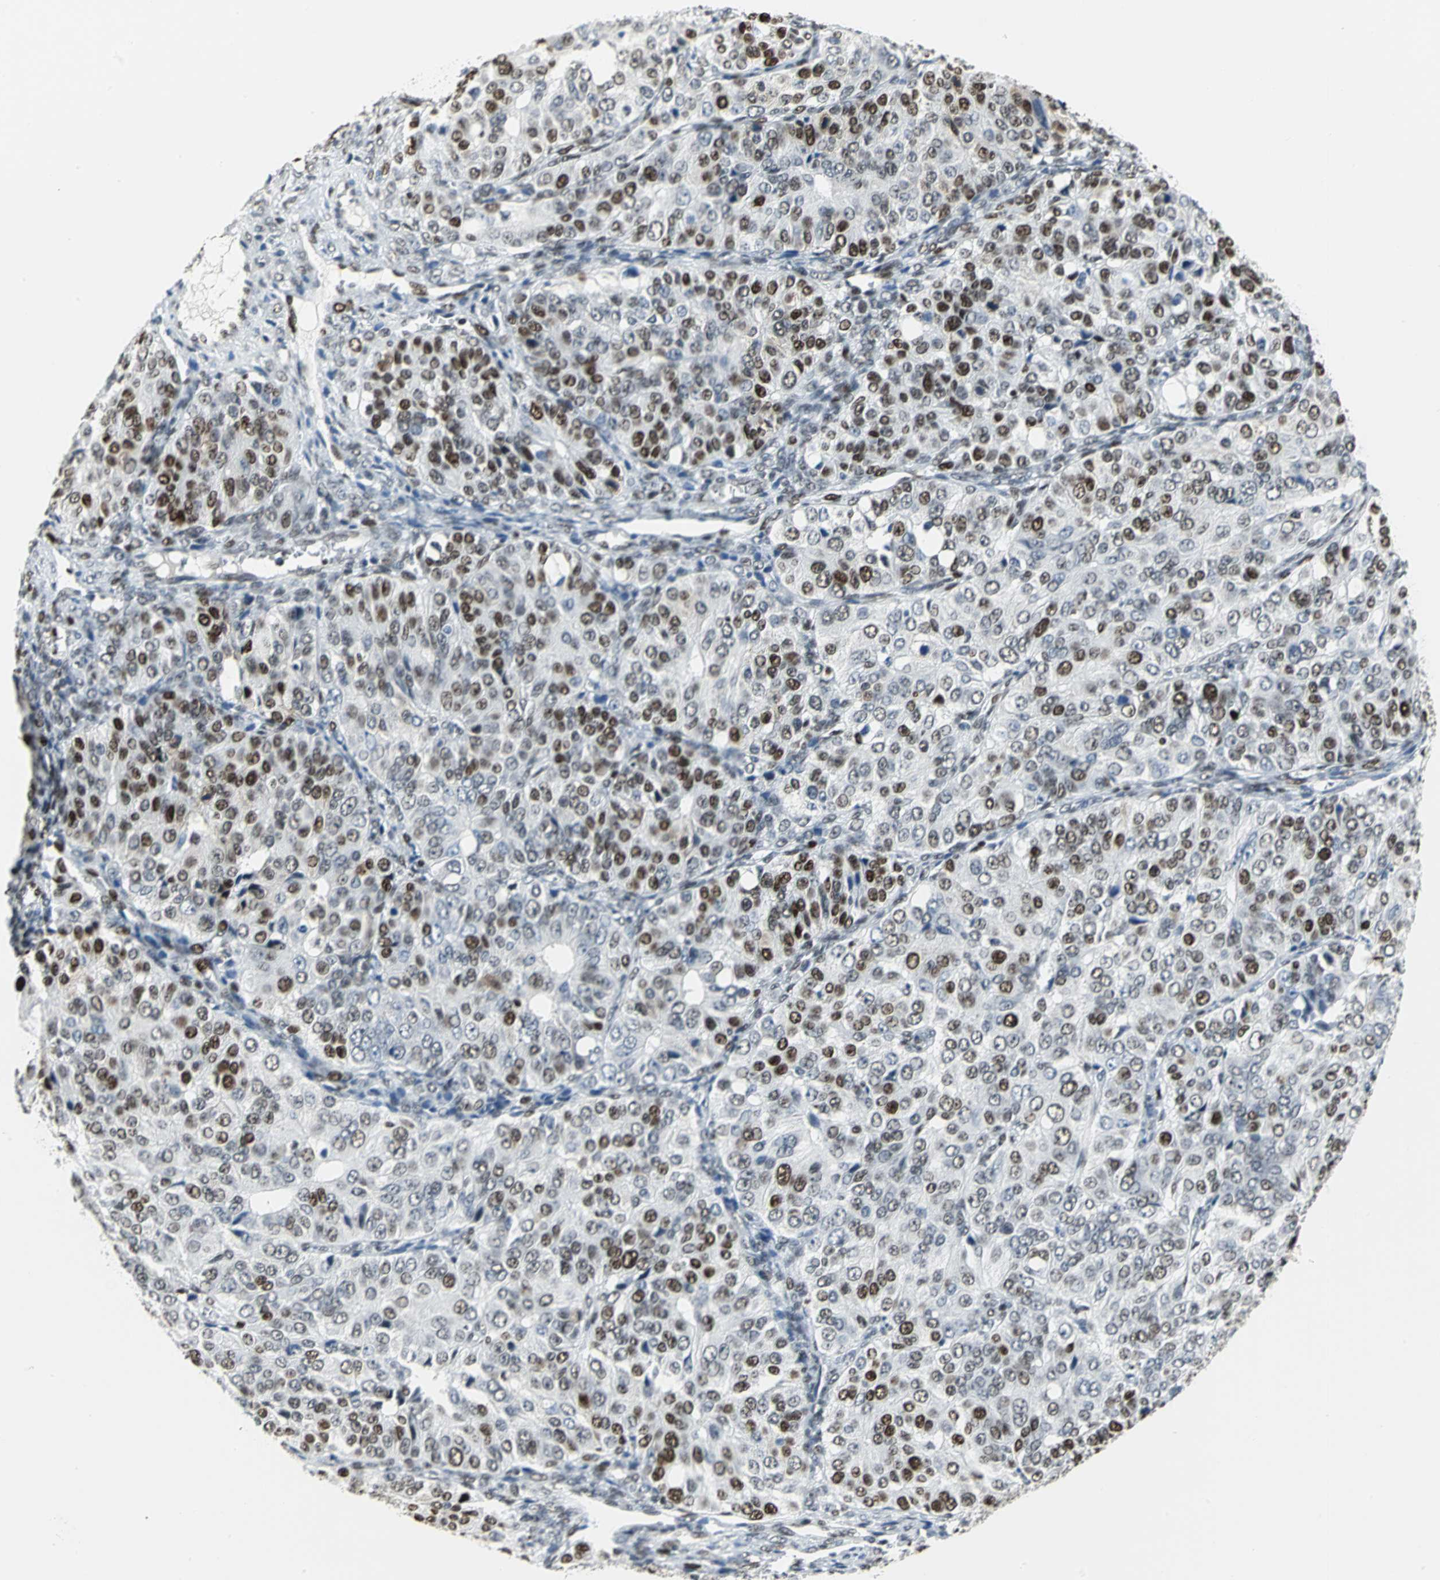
{"staining": {"intensity": "strong", "quantity": "25%-75%", "location": "nuclear"}, "tissue": "ovarian cancer", "cell_type": "Tumor cells", "image_type": "cancer", "snomed": [{"axis": "morphology", "description": "Carcinoma, endometroid"}, {"axis": "topography", "description": "Ovary"}], "caption": "About 25%-75% of tumor cells in human ovarian endometroid carcinoma exhibit strong nuclear protein staining as visualized by brown immunohistochemical staining.", "gene": "HNRNPD", "patient": {"sex": "female", "age": 51}}